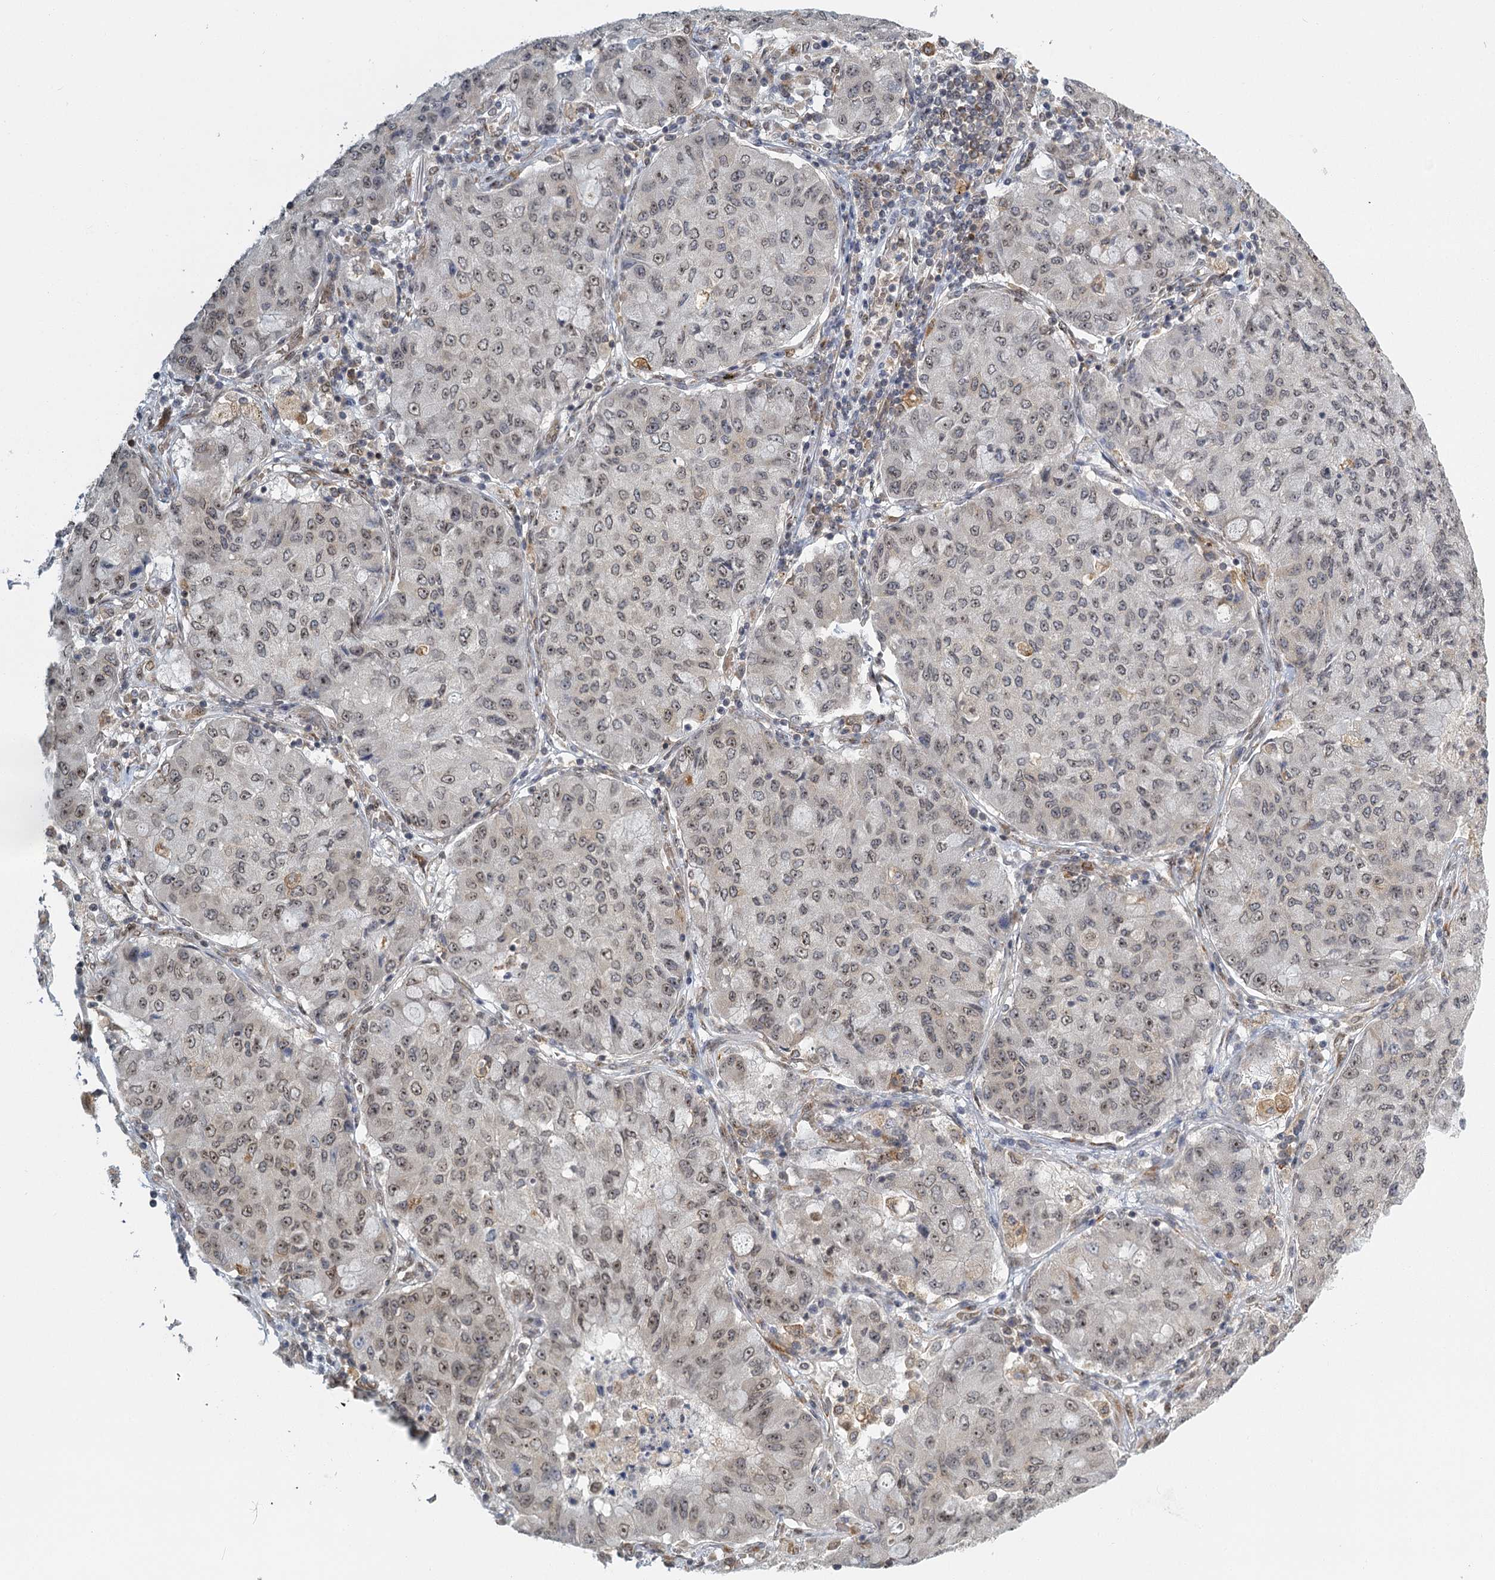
{"staining": {"intensity": "weak", "quantity": "<25%", "location": "cytoplasmic/membranous,nuclear"}, "tissue": "lung cancer", "cell_type": "Tumor cells", "image_type": "cancer", "snomed": [{"axis": "morphology", "description": "Squamous cell carcinoma, NOS"}, {"axis": "topography", "description": "Lung"}], "caption": "DAB (3,3'-diaminobenzidine) immunohistochemical staining of lung squamous cell carcinoma reveals no significant expression in tumor cells.", "gene": "TREX1", "patient": {"sex": "male", "age": 74}}